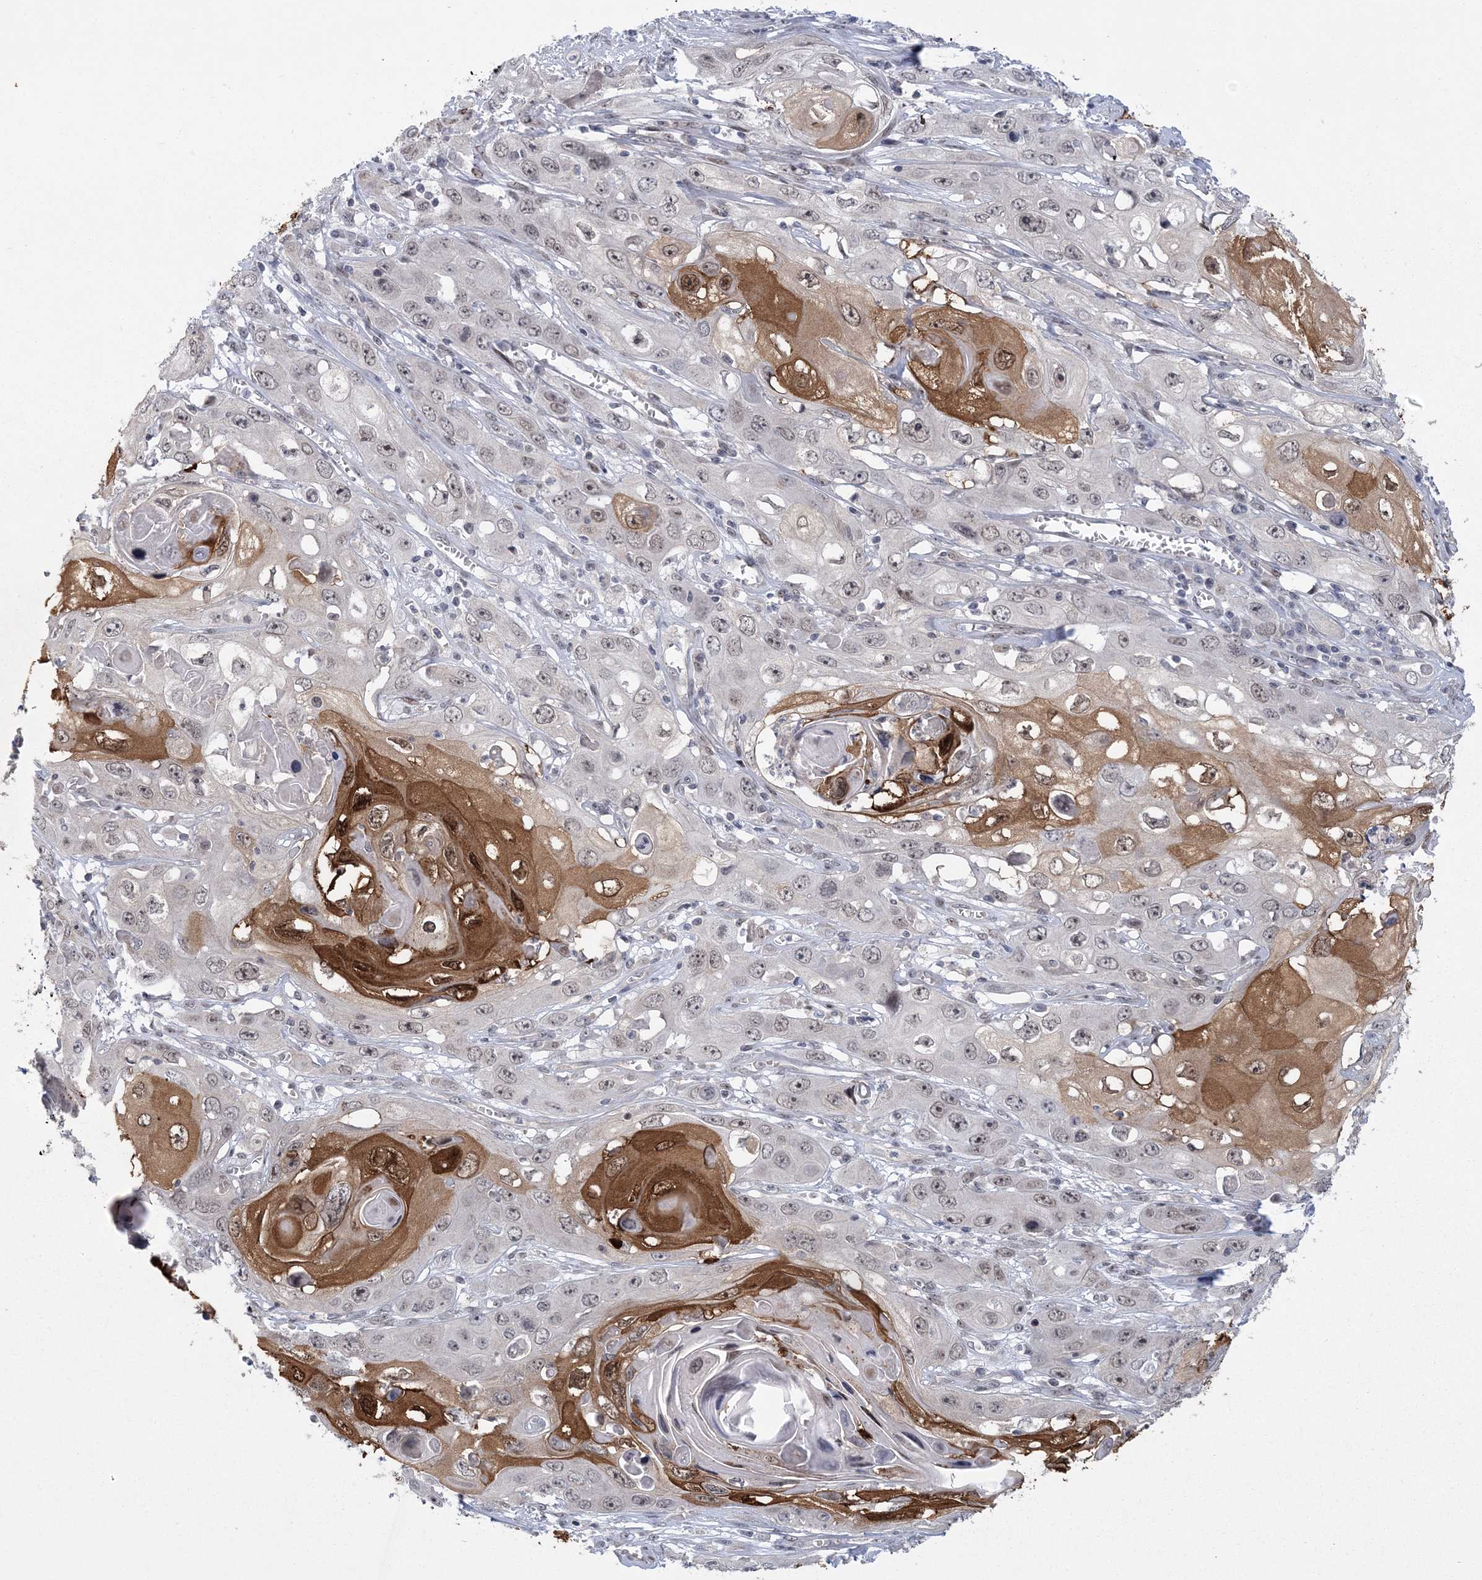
{"staining": {"intensity": "strong", "quantity": "<25%", "location": "cytoplasmic/membranous,nuclear"}, "tissue": "skin cancer", "cell_type": "Tumor cells", "image_type": "cancer", "snomed": [{"axis": "morphology", "description": "Squamous cell carcinoma, NOS"}, {"axis": "topography", "description": "Skin"}], "caption": "Immunohistochemistry of squamous cell carcinoma (skin) shows medium levels of strong cytoplasmic/membranous and nuclear expression in about <25% of tumor cells.", "gene": "HOMEZ", "patient": {"sex": "male", "age": 55}}